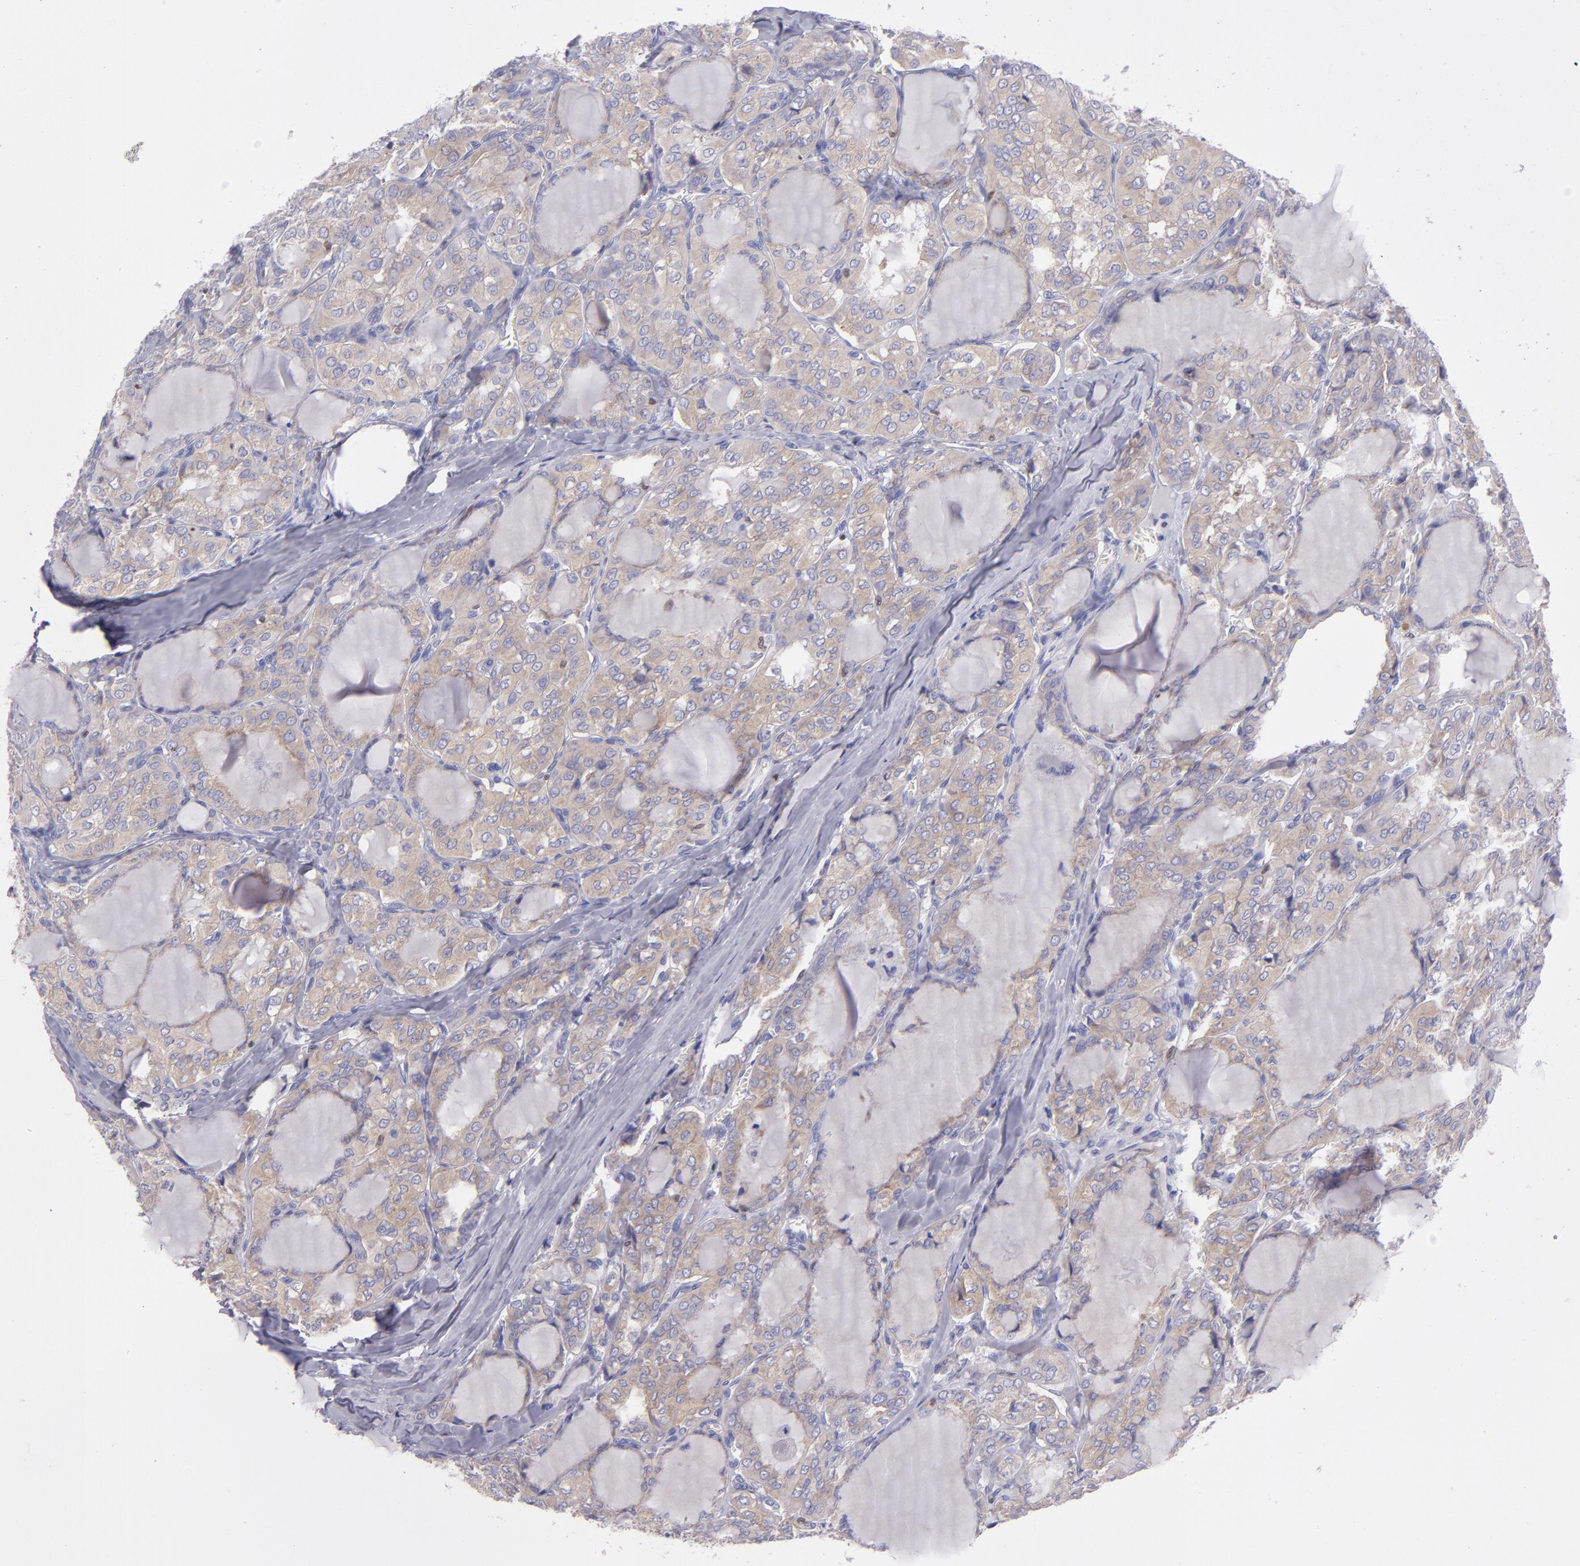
{"staining": {"intensity": "moderate", "quantity": ">75%", "location": "cytoplasmic/membranous"}, "tissue": "thyroid cancer", "cell_type": "Tumor cells", "image_type": "cancer", "snomed": [{"axis": "morphology", "description": "Papillary adenocarcinoma, NOS"}, {"axis": "topography", "description": "Thyroid gland"}], "caption": "Immunohistochemical staining of thyroid cancer displays moderate cytoplasmic/membranous protein positivity in about >75% of tumor cells.", "gene": "IRF8", "patient": {"sex": "male", "age": 20}}